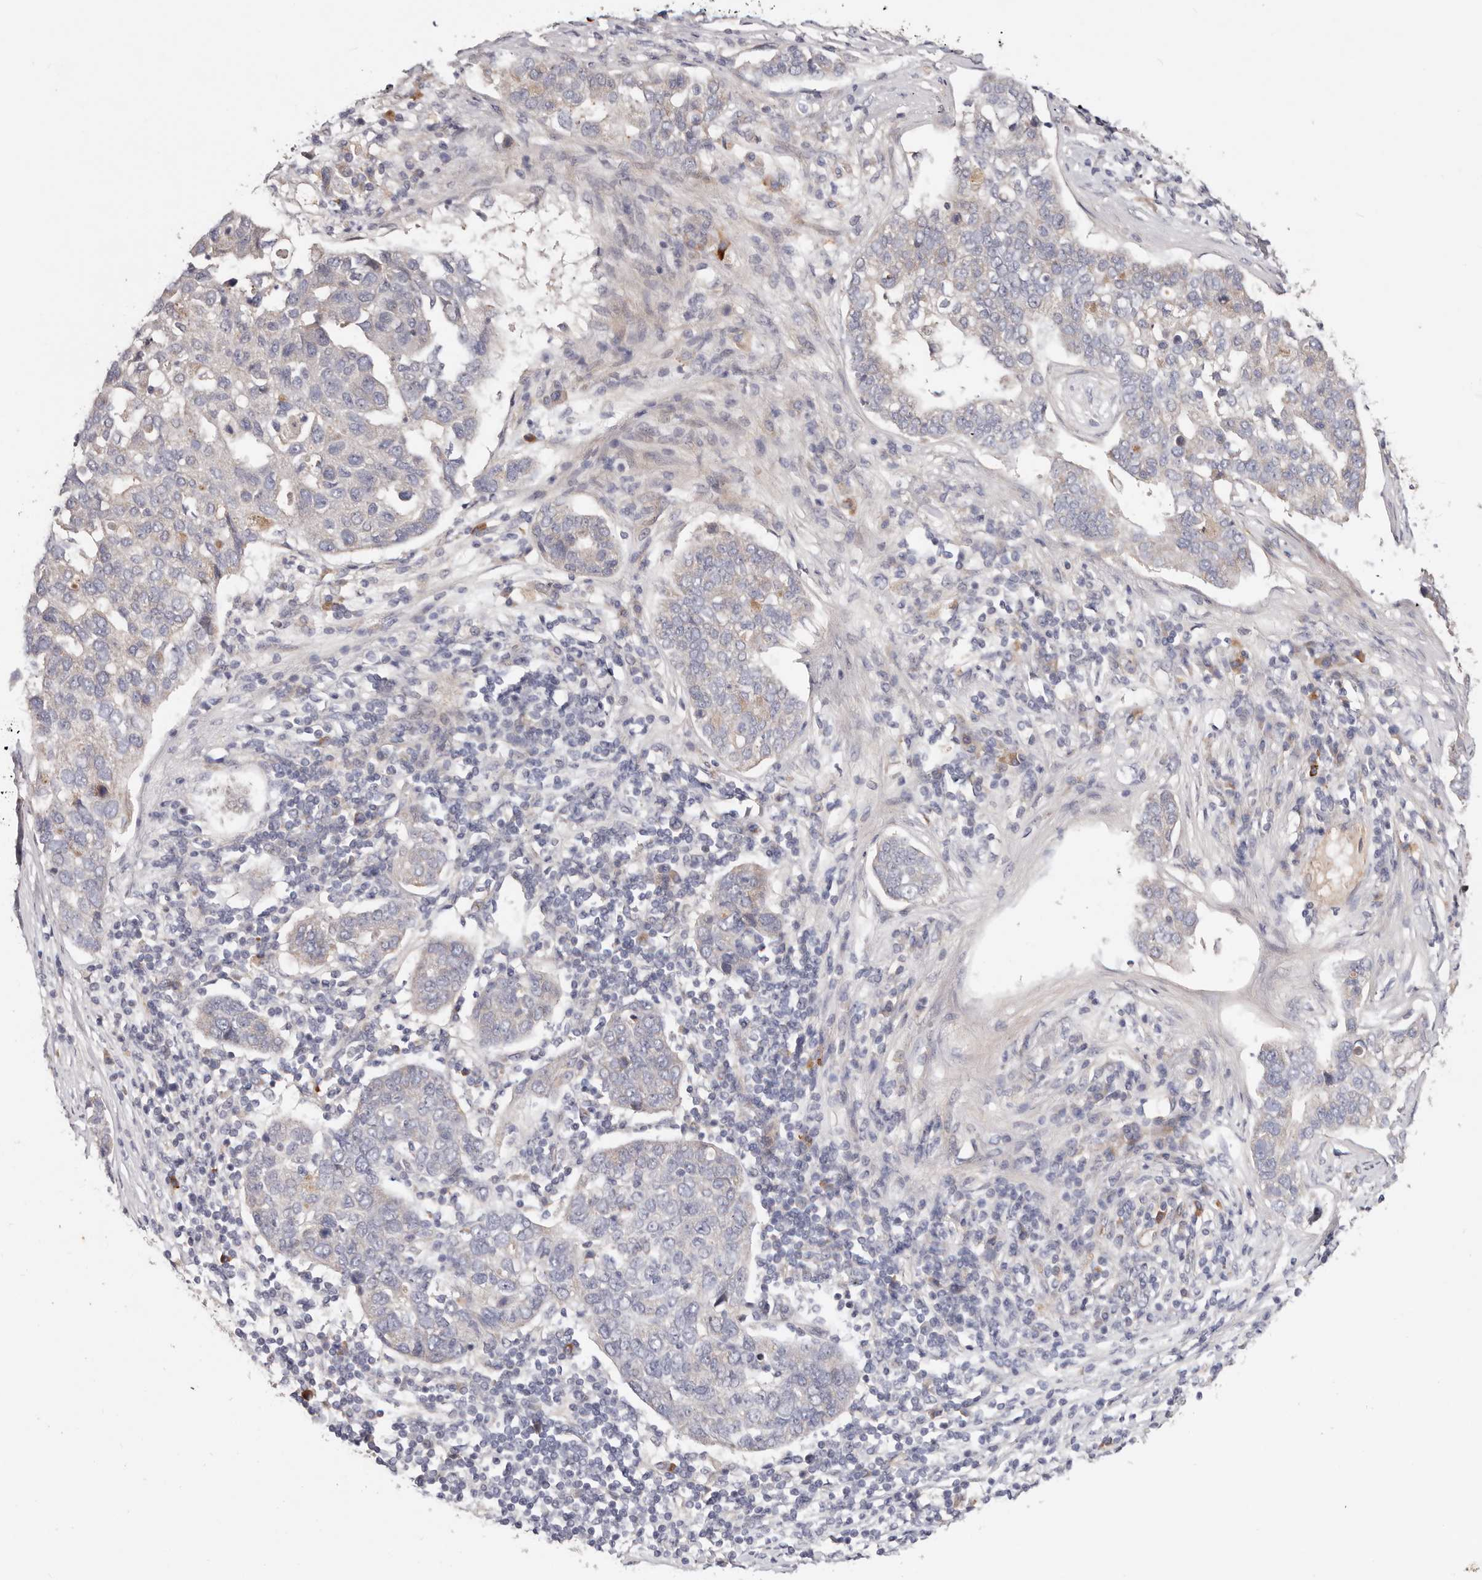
{"staining": {"intensity": "negative", "quantity": "none", "location": "none"}, "tissue": "pancreatic cancer", "cell_type": "Tumor cells", "image_type": "cancer", "snomed": [{"axis": "morphology", "description": "Adenocarcinoma, NOS"}, {"axis": "topography", "description": "Pancreas"}], "caption": "Tumor cells are negative for protein expression in human pancreatic adenocarcinoma. The staining was performed using DAB (3,3'-diaminobenzidine) to visualize the protein expression in brown, while the nuclei were stained in blue with hematoxylin (Magnification: 20x).", "gene": "MACF1", "patient": {"sex": "female", "age": 61}}